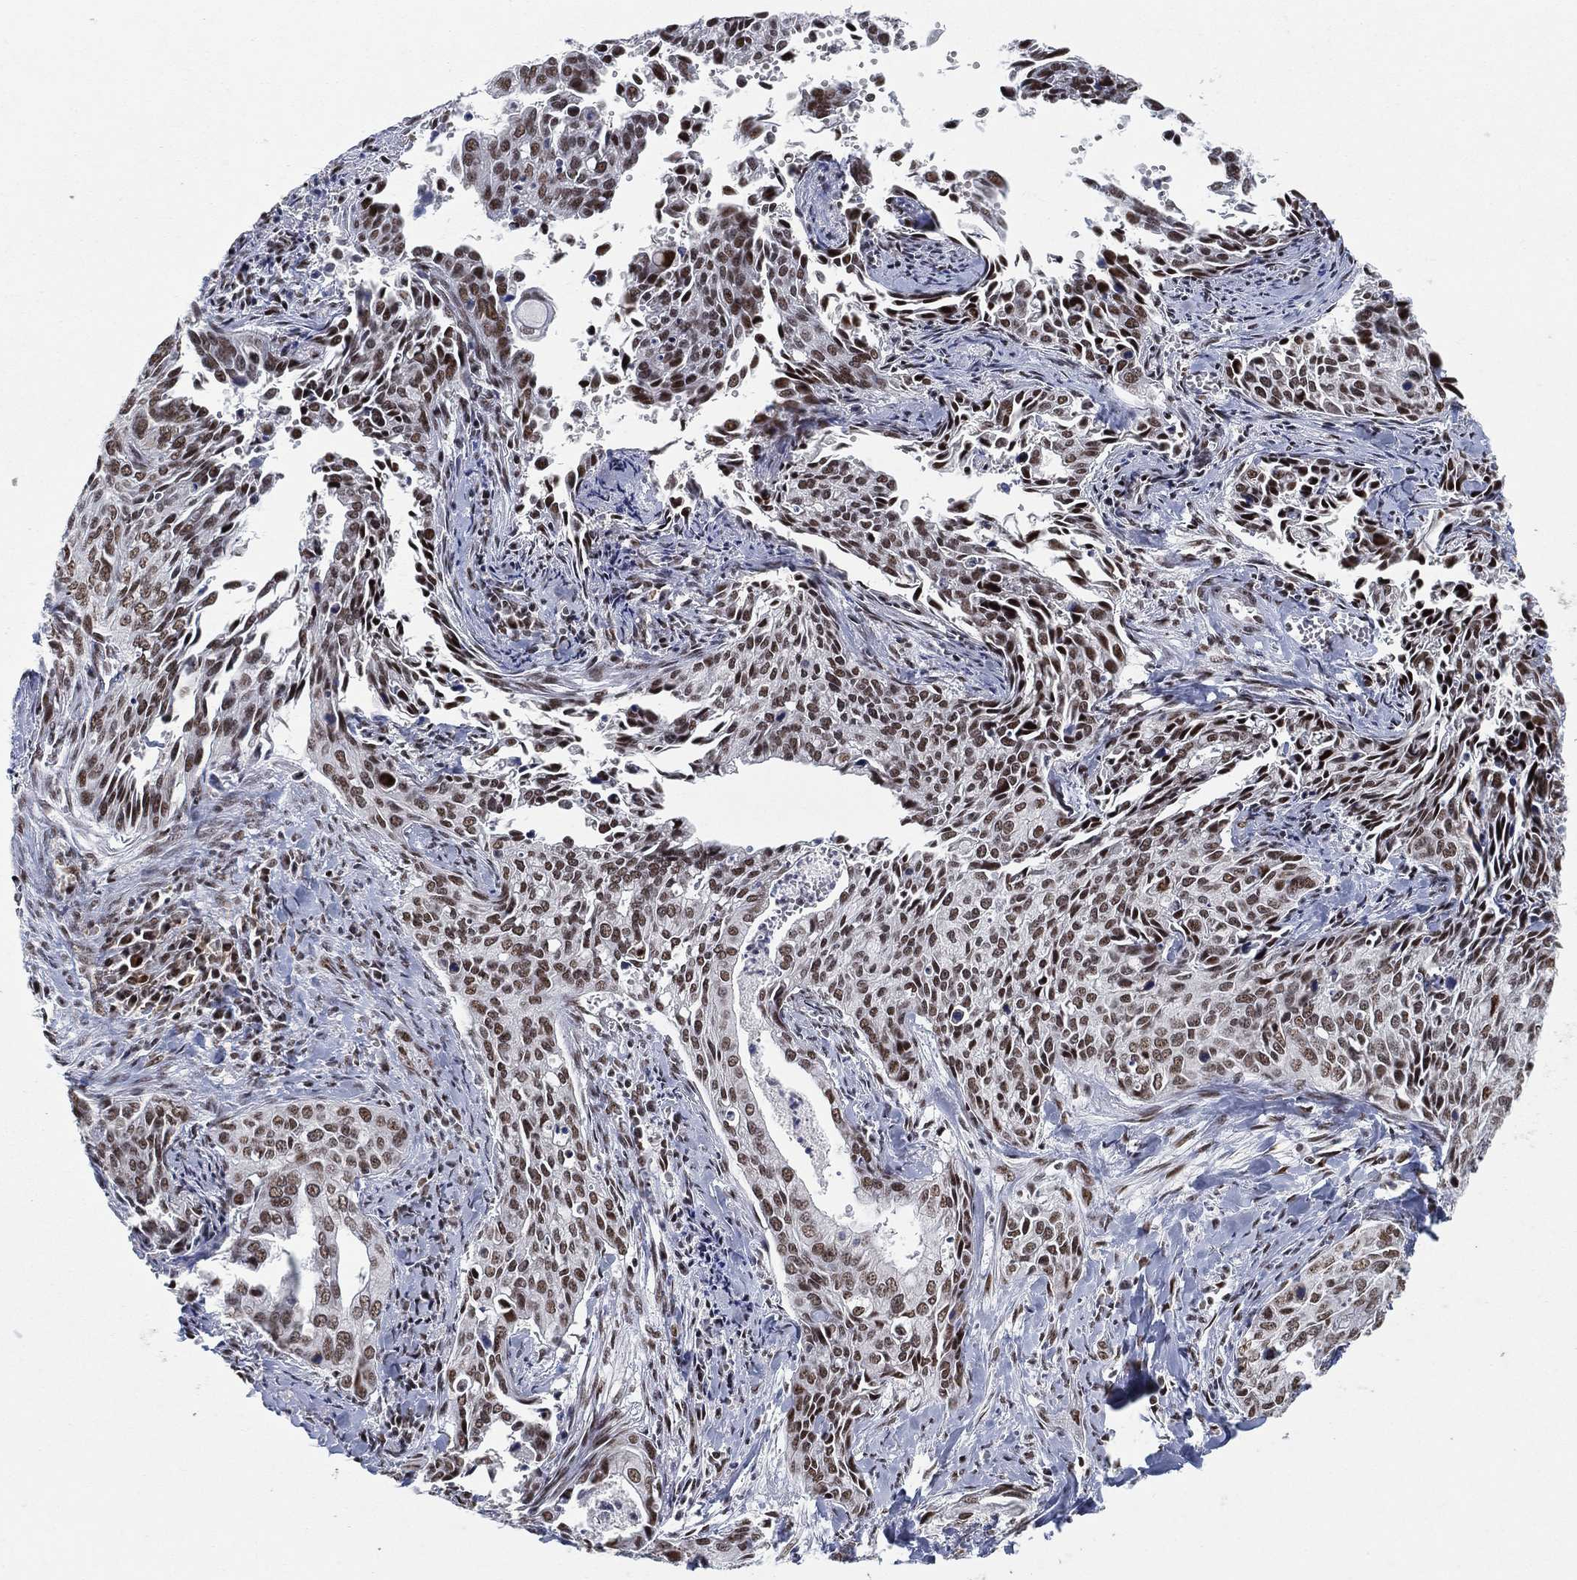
{"staining": {"intensity": "moderate", "quantity": "25%-75%", "location": "nuclear"}, "tissue": "cervical cancer", "cell_type": "Tumor cells", "image_type": "cancer", "snomed": [{"axis": "morphology", "description": "Squamous cell carcinoma, NOS"}, {"axis": "topography", "description": "Cervix"}], "caption": "IHC (DAB) staining of human cervical cancer (squamous cell carcinoma) demonstrates moderate nuclear protein expression in about 25%-75% of tumor cells. (brown staining indicates protein expression, while blue staining denotes nuclei).", "gene": "DDX27", "patient": {"sex": "female", "age": 29}}